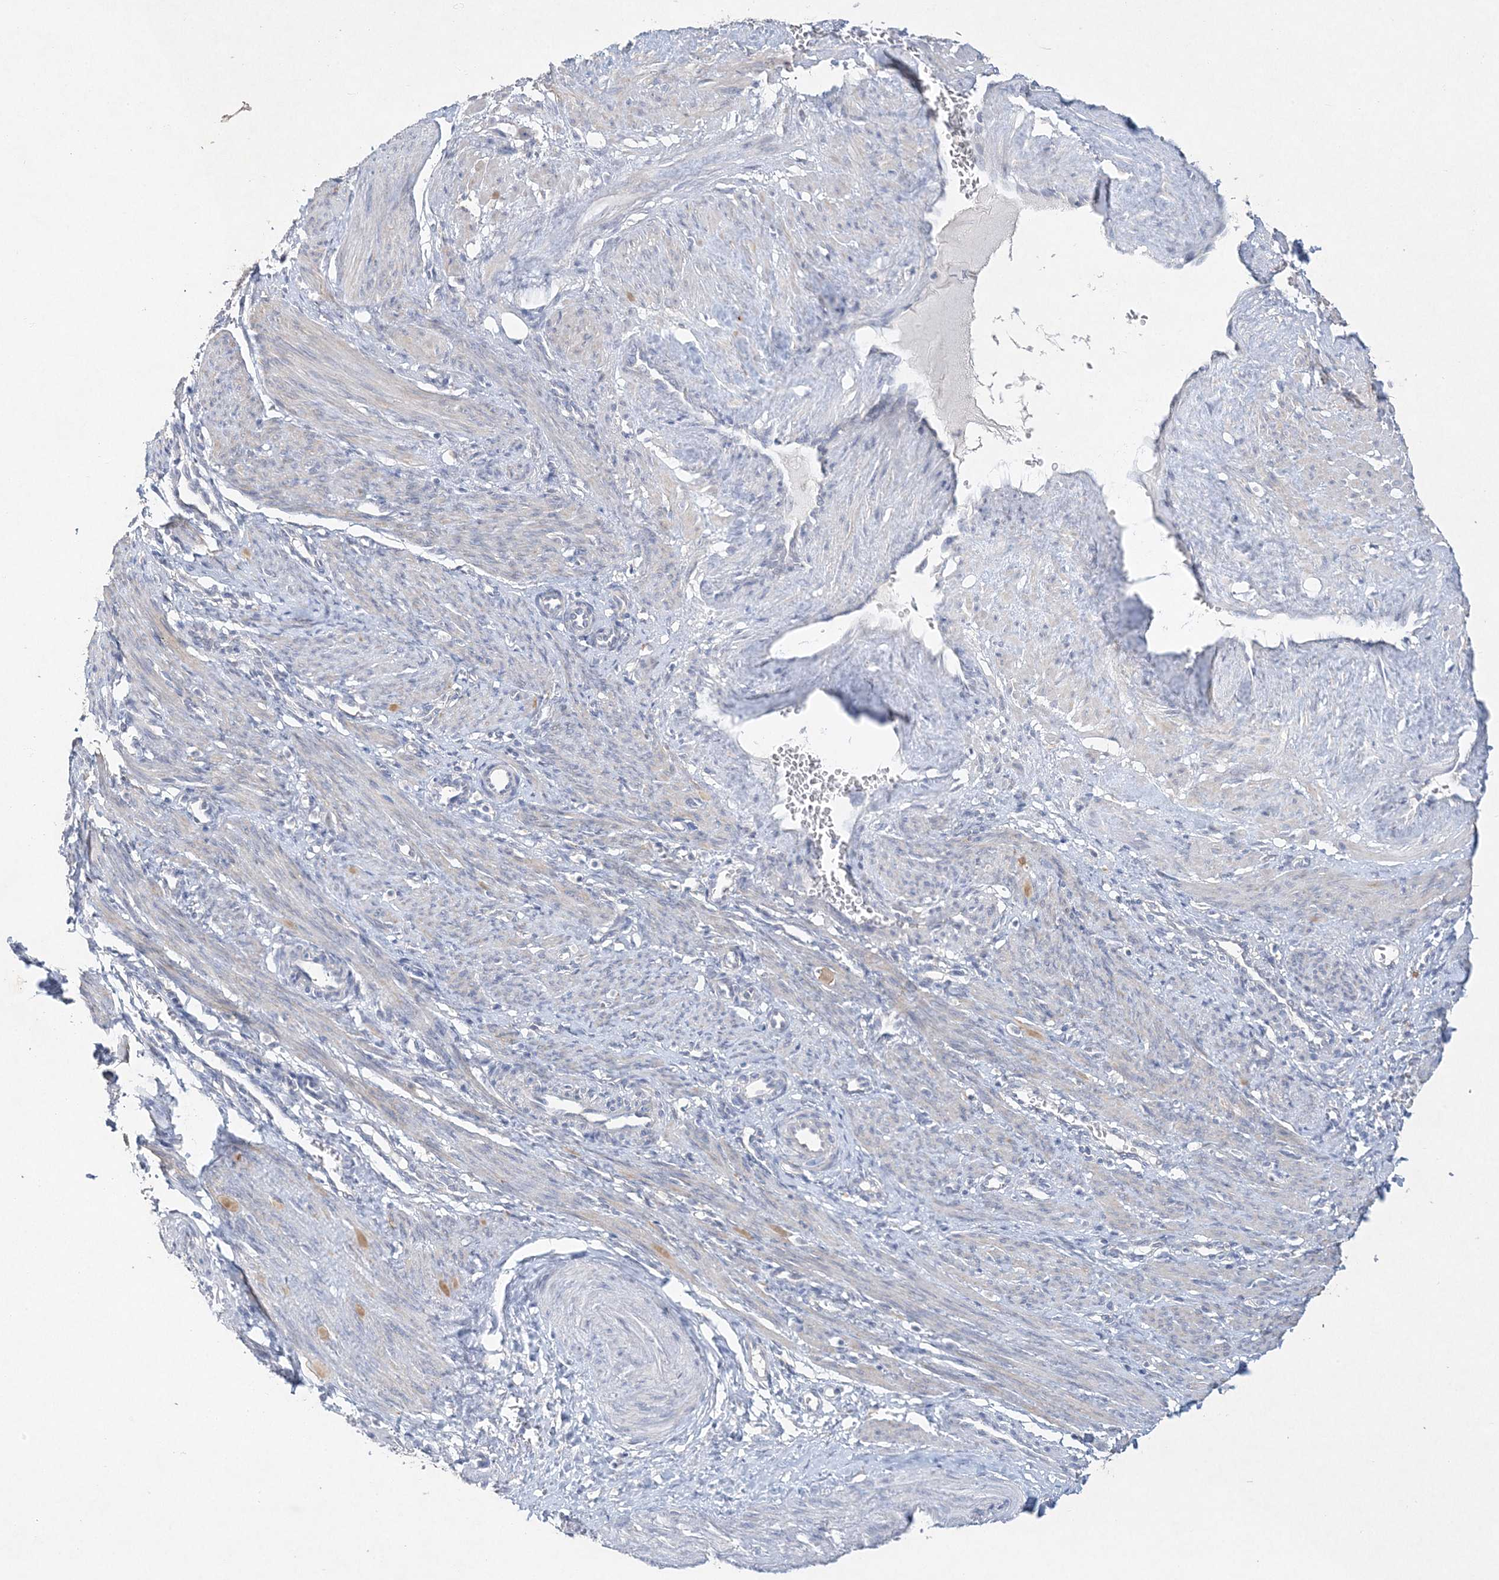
{"staining": {"intensity": "negative", "quantity": "none", "location": "none"}, "tissue": "smooth muscle", "cell_type": "Smooth muscle cells", "image_type": "normal", "snomed": [{"axis": "morphology", "description": "Normal tissue, NOS"}, {"axis": "topography", "description": "Endometrium"}], "caption": "The histopathology image exhibits no staining of smooth muscle cells in benign smooth muscle. Brightfield microscopy of IHC stained with DAB (brown) and hematoxylin (blue), captured at high magnification.", "gene": "MAT2B", "patient": {"sex": "female", "age": 33}}